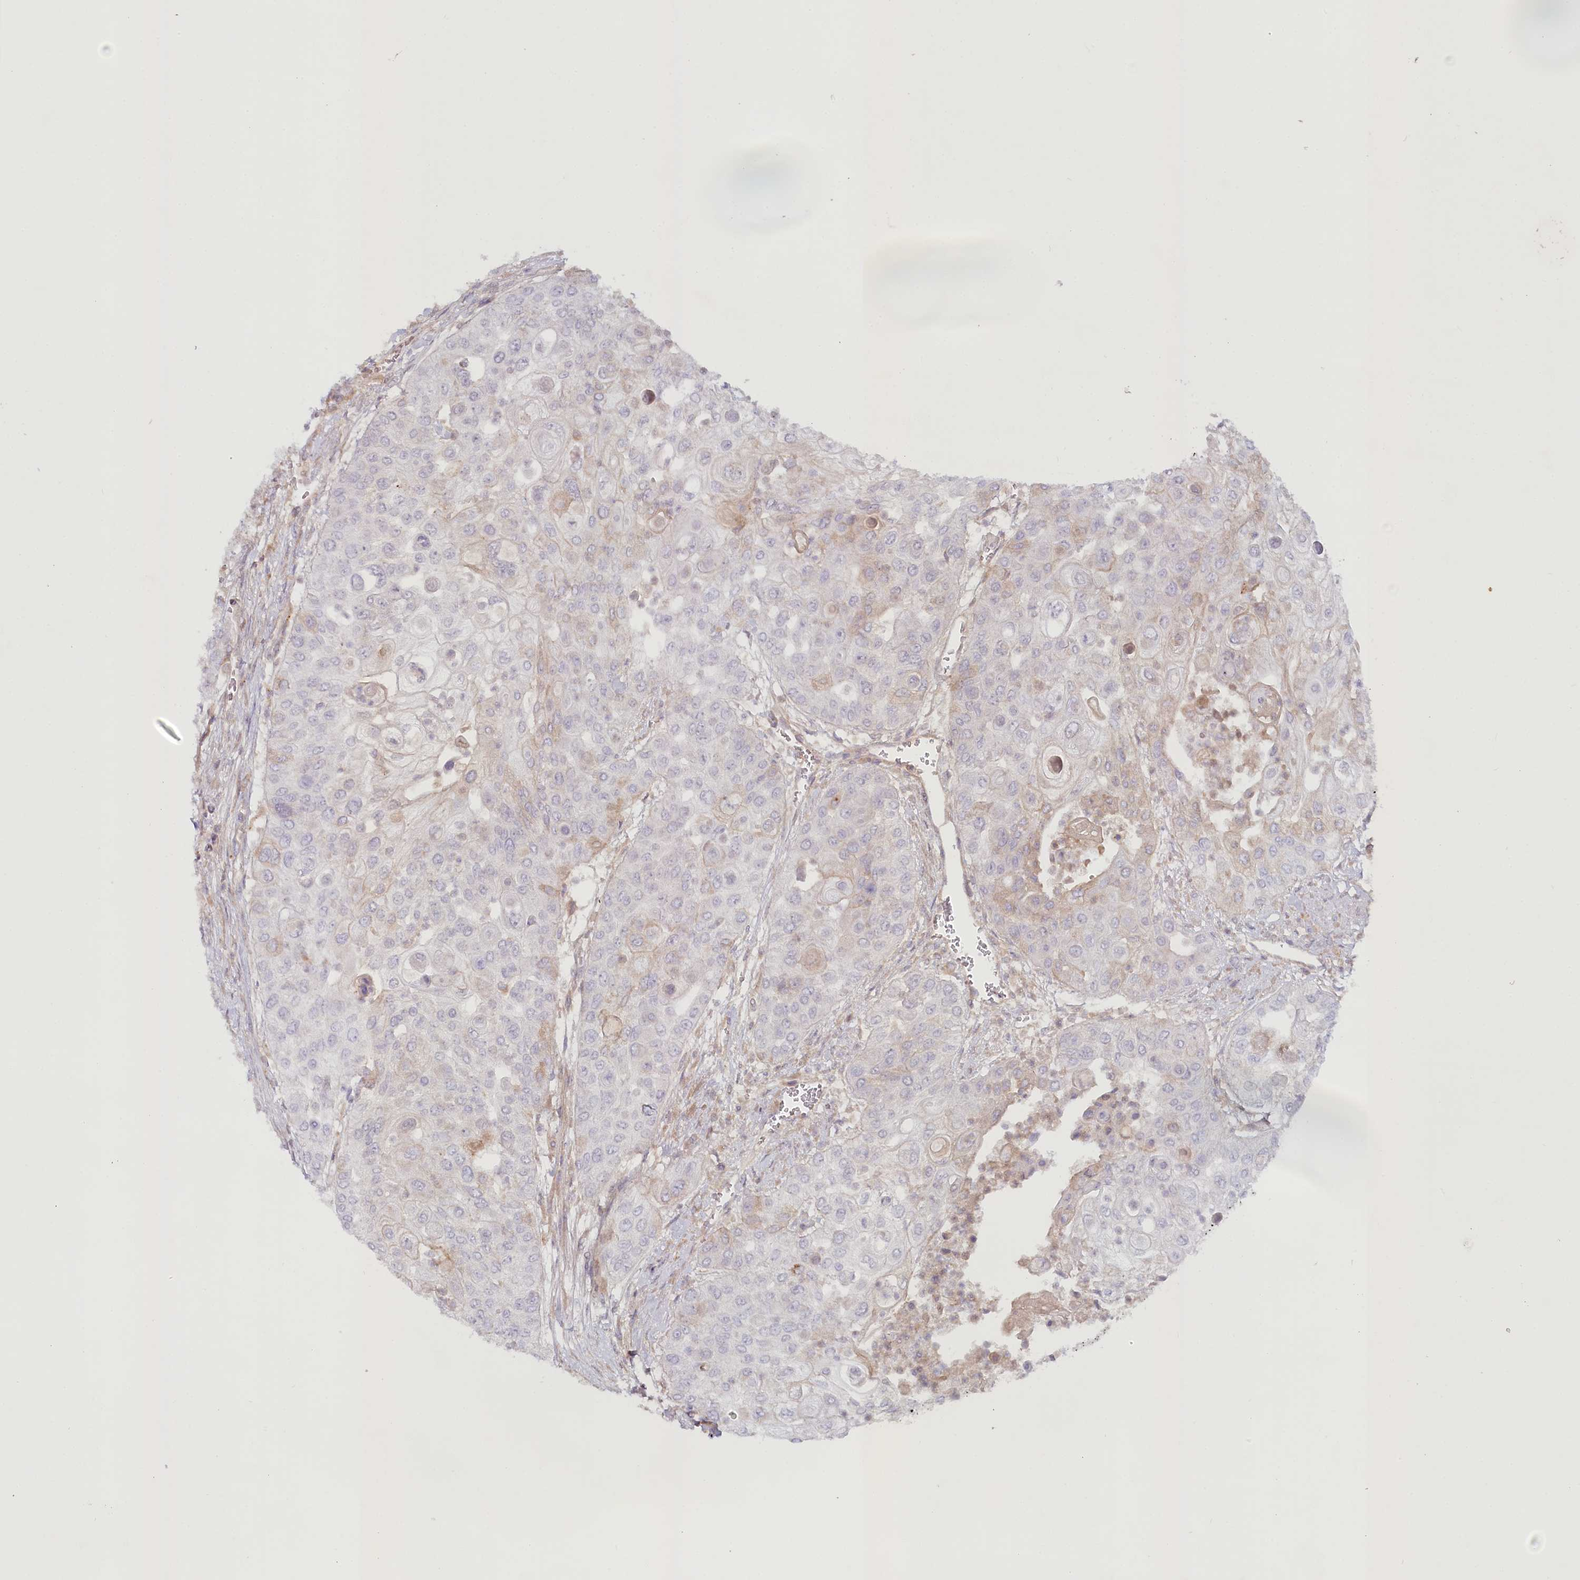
{"staining": {"intensity": "negative", "quantity": "none", "location": "none"}, "tissue": "urothelial cancer", "cell_type": "Tumor cells", "image_type": "cancer", "snomed": [{"axis": "morphology", "description": "Urothelial carcinoma, High grade"}, {"axis": "topography", "description": "Urinary bladder"}], "caption": "Tumor cells are negative for protein expression in human urothelial carcinoma (high-grade).", "gene": "PSAPL1", "patient": {"sex": "female", "age": 79}}